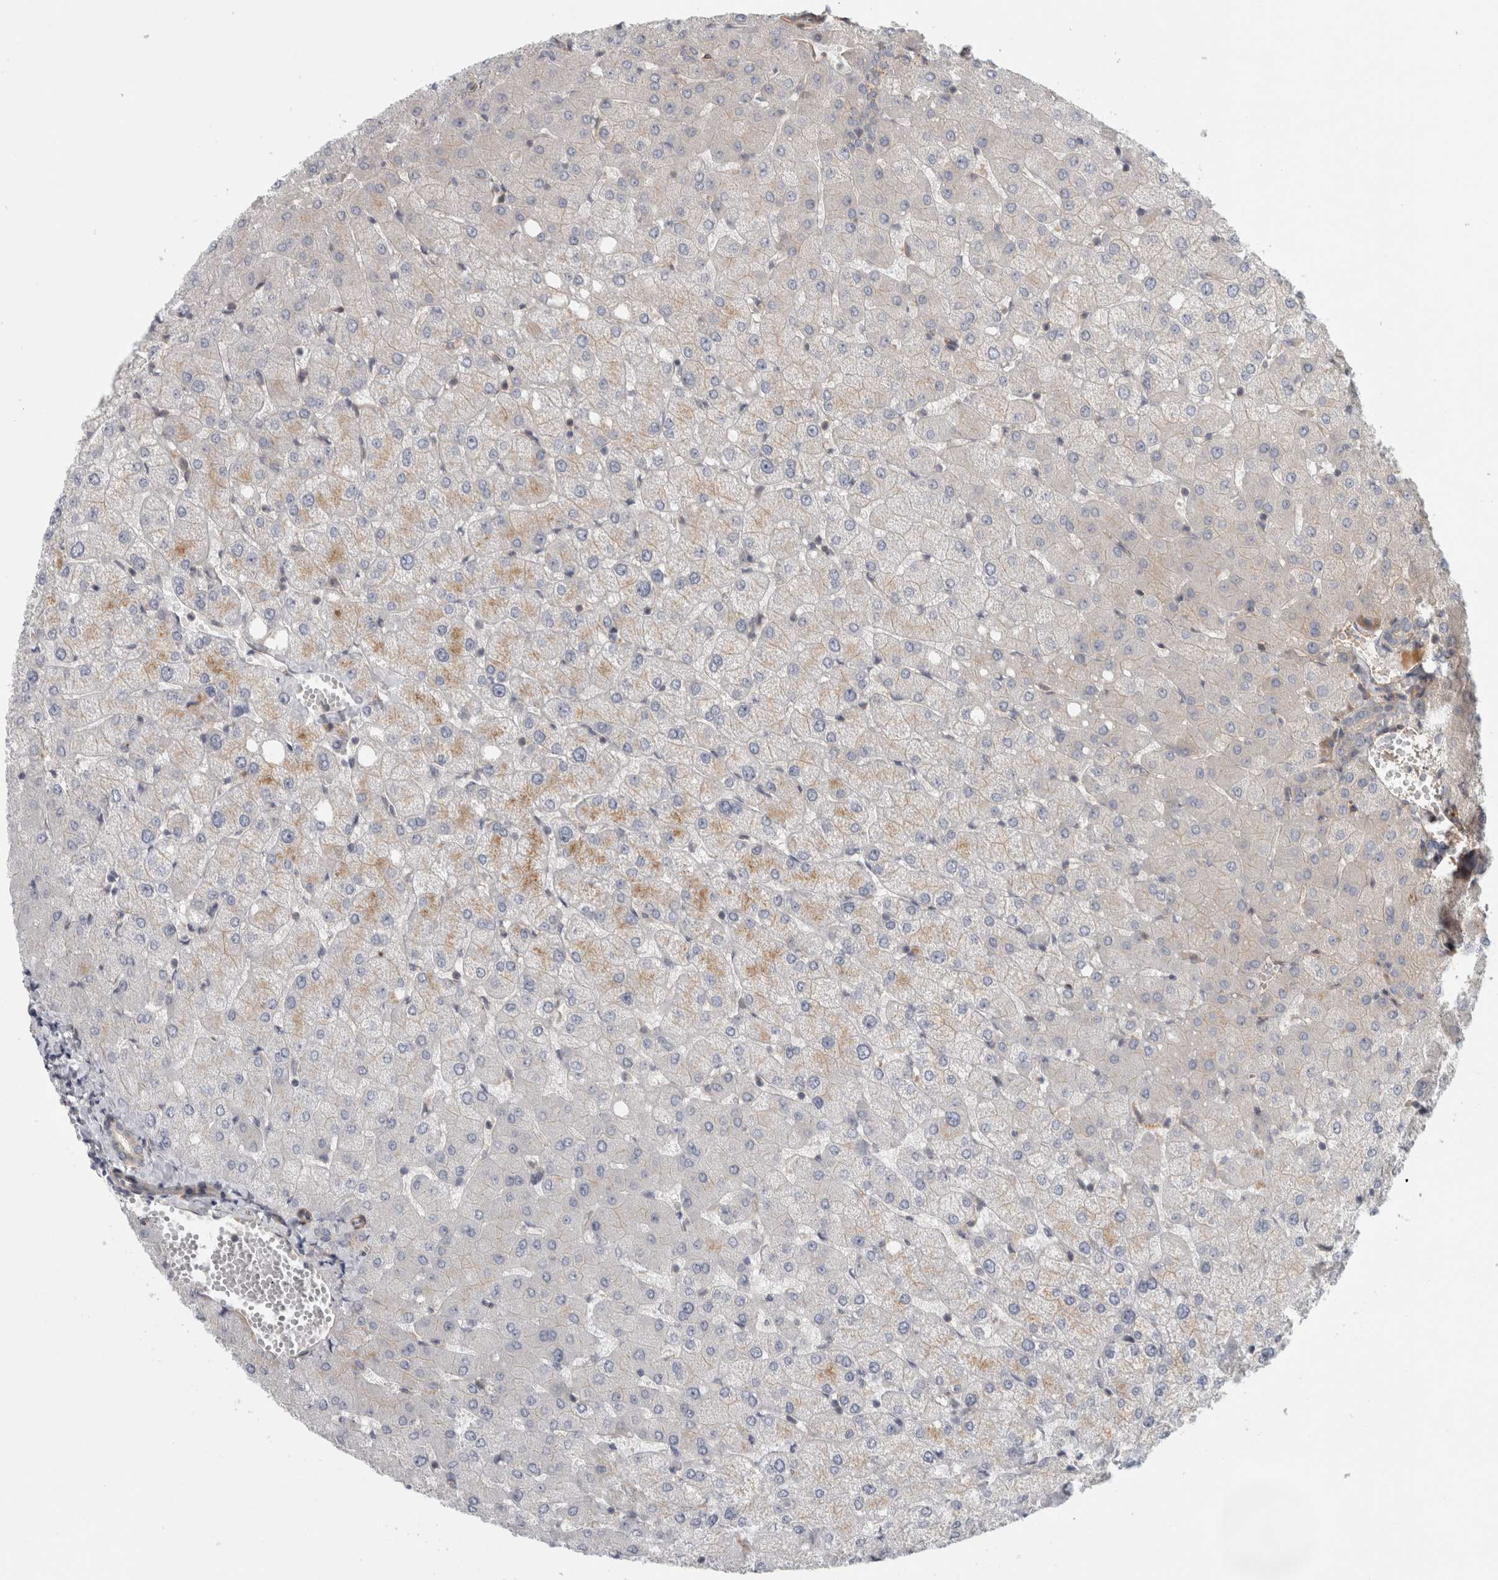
{"staining": {"intensity": "negative", "quantity": "none", "location": "none"}, "tissue": "liver", "cell_type": "Cholangiocytes", "image_type": "normal", "snomed": [{"axis": "morphology", "description": "Normal tissue, NOS"}, {"axis": "topography", "description": "Liver"}], "caption": "Immunohistochemical staining of normal human liver reveals no significant staining in cholangiocytes.", "gene": "ZNF804B", "patient": {"sex": "female", "age": 54}}